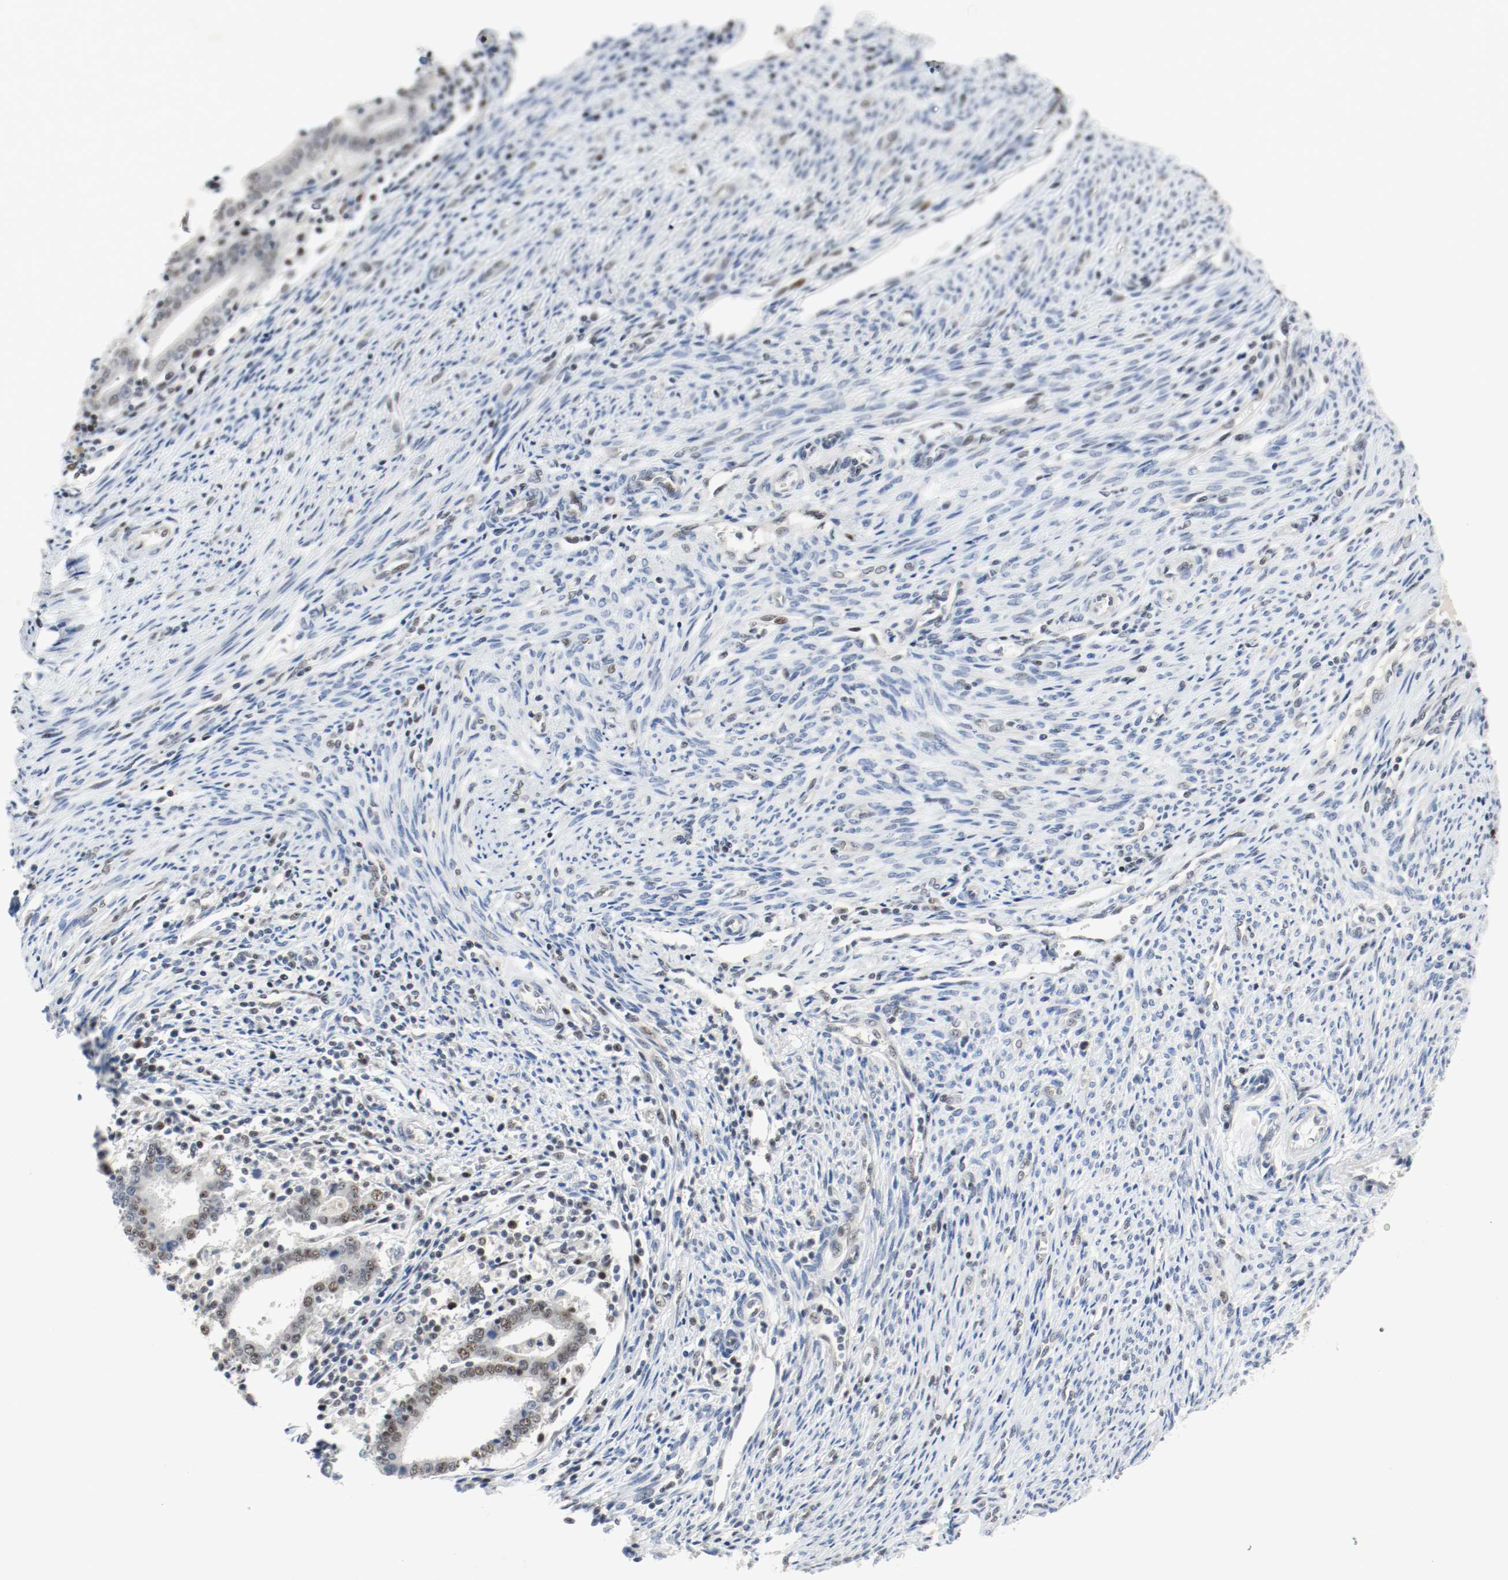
{"staining": {"intensity": "weak", "quantity": "25%-75%", "location": "nuclear"}, "tissue": "endometrial cancer", "cell_type": "Tumor cells", "image_type": "cancer", "snomed": [{"axis": "morphology", "description": "Adenocarcinoma, NOS"}, {"axis": "topography", "description": "Uterus"}], "caption": "Endometrial cancer was stained to show a protein in brown. There is low levels of weak nuclear positivity in approximately 25%-75% of tumor cells.", "gene": "ASH1L", "patient": {"sex": "female", "age": 83}}